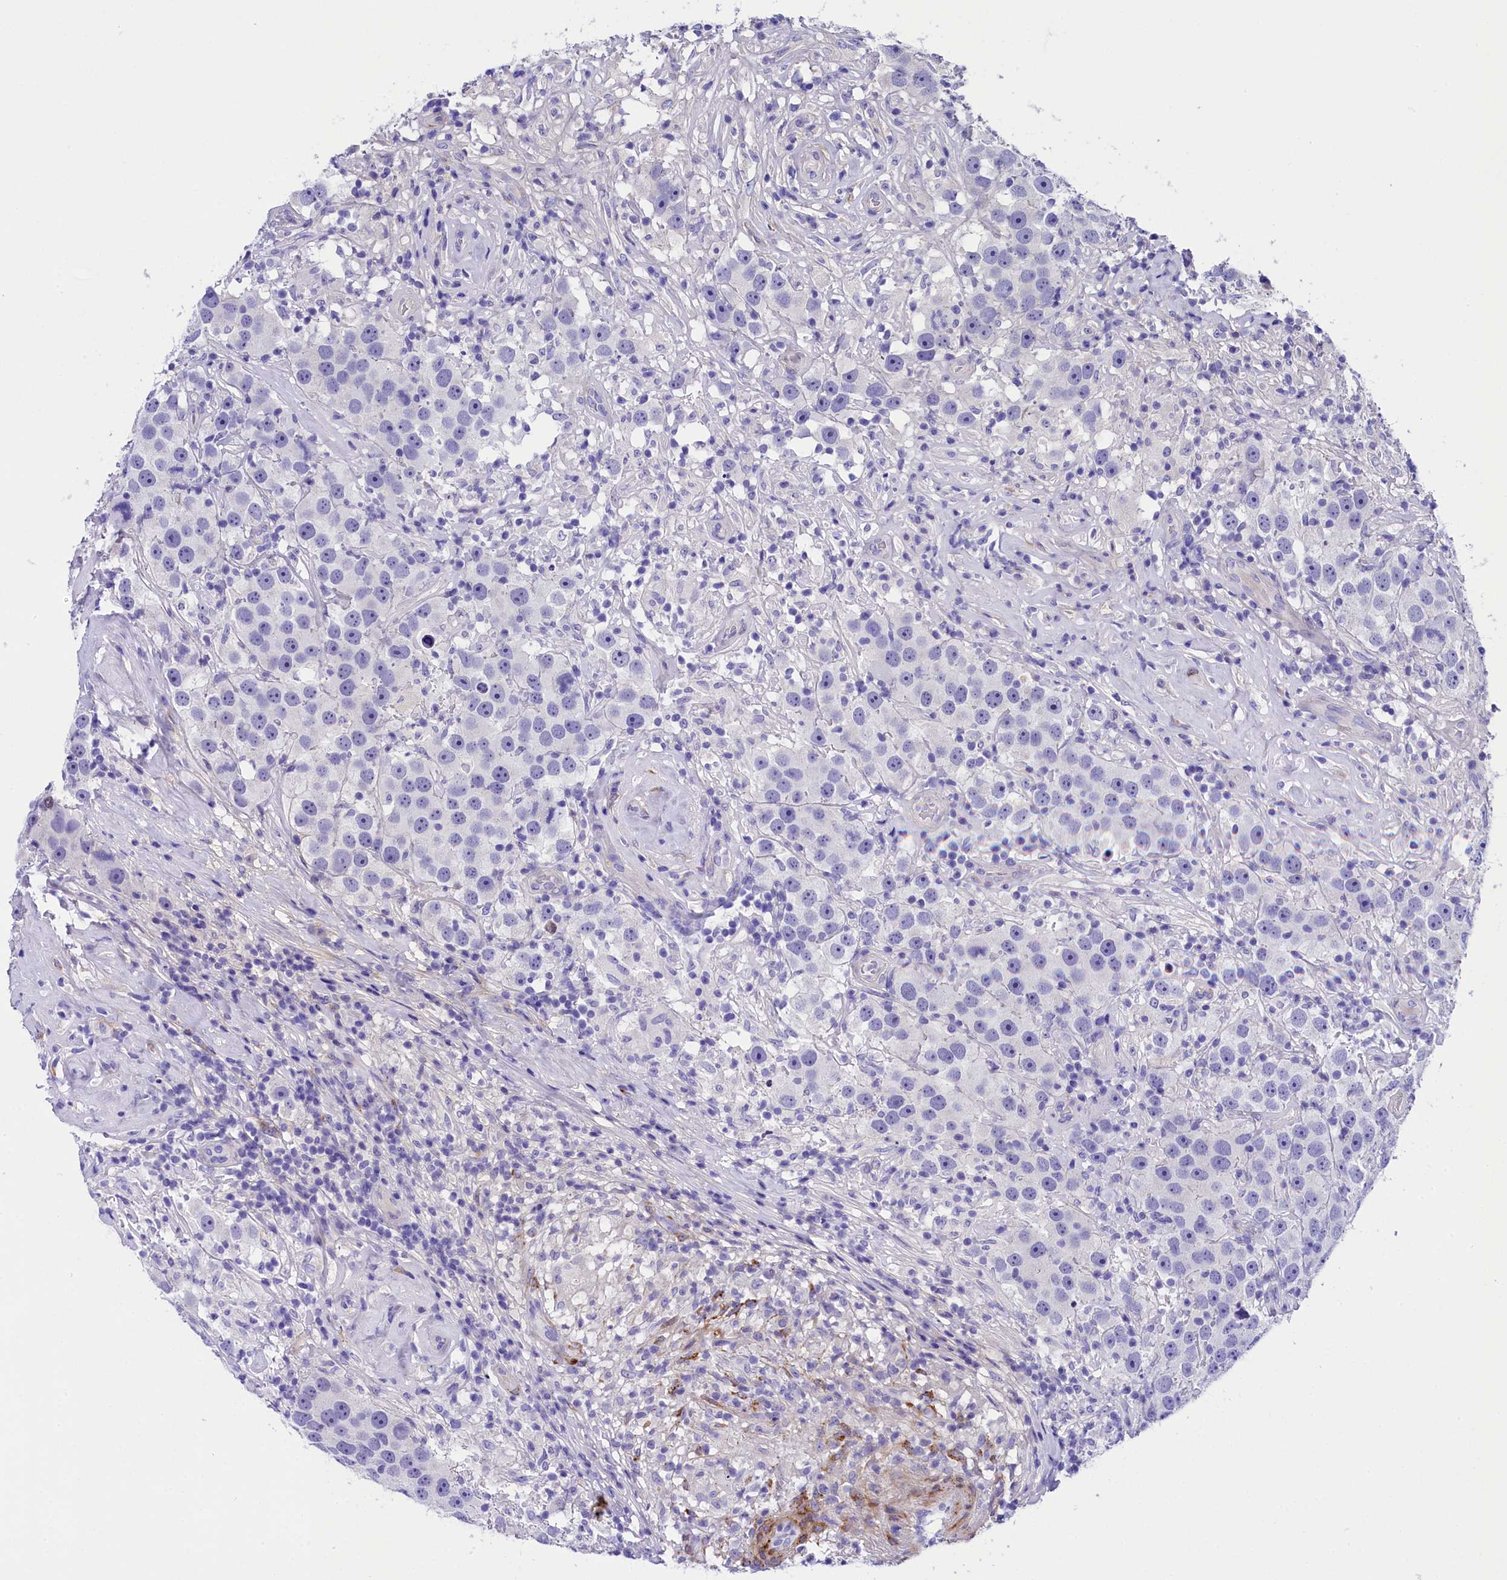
{"staining": {"intensity": "negative", "quantity": "none", "location": "none"}, "tissue": "testis cancer", "cell_type": "Tumor cells", "image_type": "cancer", "snomed": [{"axis": "morphology", "description": "Seminoma, NOS"}, {"axis": "topography", "description": "Testis"}], "caption": "Immunohistochemical staining of human testis seminoma demonstrates no significant expression in tumor cells.", "gene": "SOD3", "patient": {"sex": "male", "age": 49}}